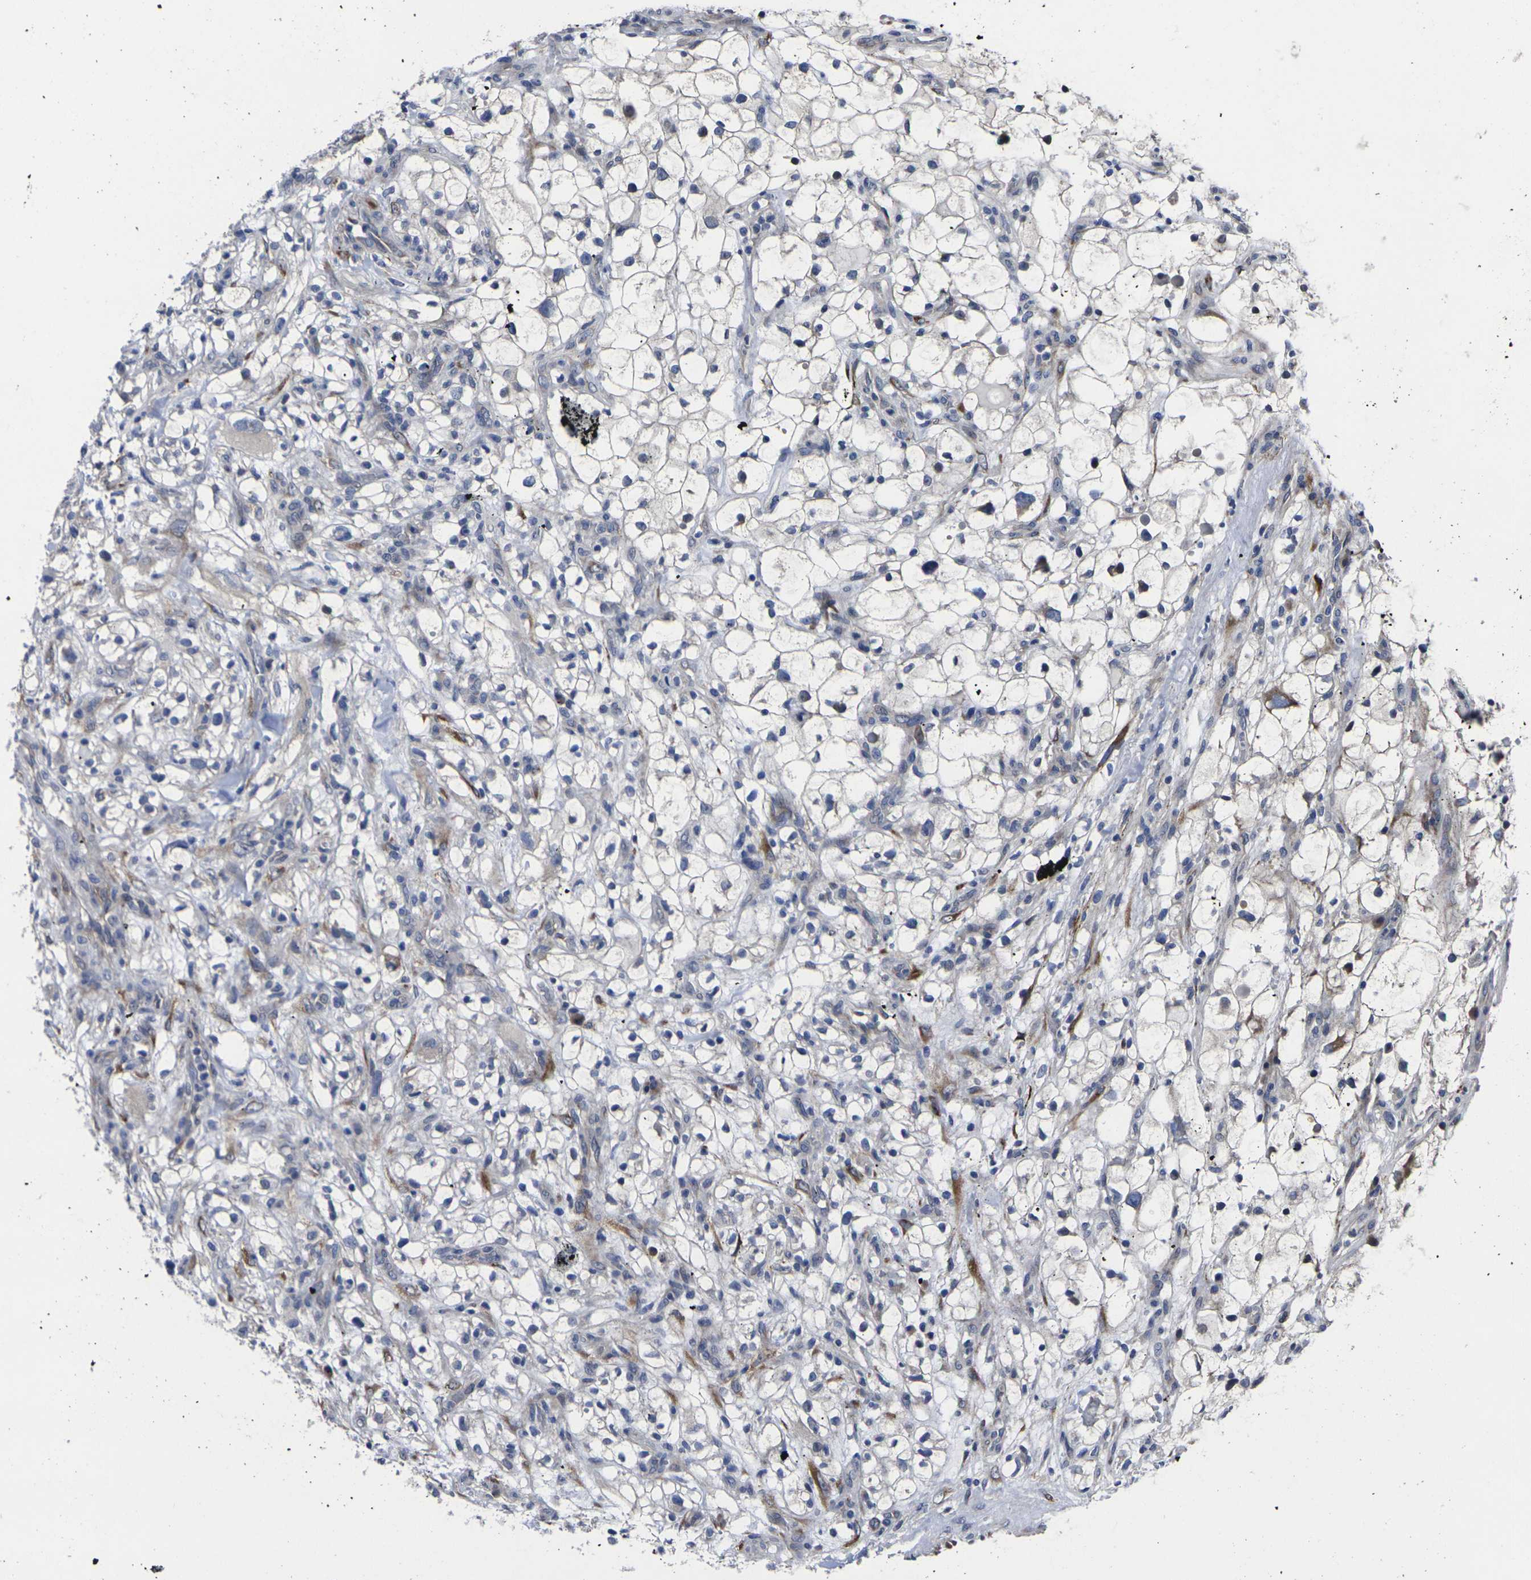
{"staining": {"intensity": "negative", "quantity": "none", "location": "none"}, "tissue": "renal cancer", "cell_type": "Tumor cells", "image_type": "cancer", "snomed": [{"axis": "morphology", "description": "Adenocarcinoma, NOS"}, {"axis": "topography", "description": "Kidney"}], "caption": "Renal adenocarcinoma stained for a protein using immunohistochemistry (IHC) reveals no expression tumor cells.", "gene": "CYP2C8", "patient": {"sex": "female", "age": 60}}